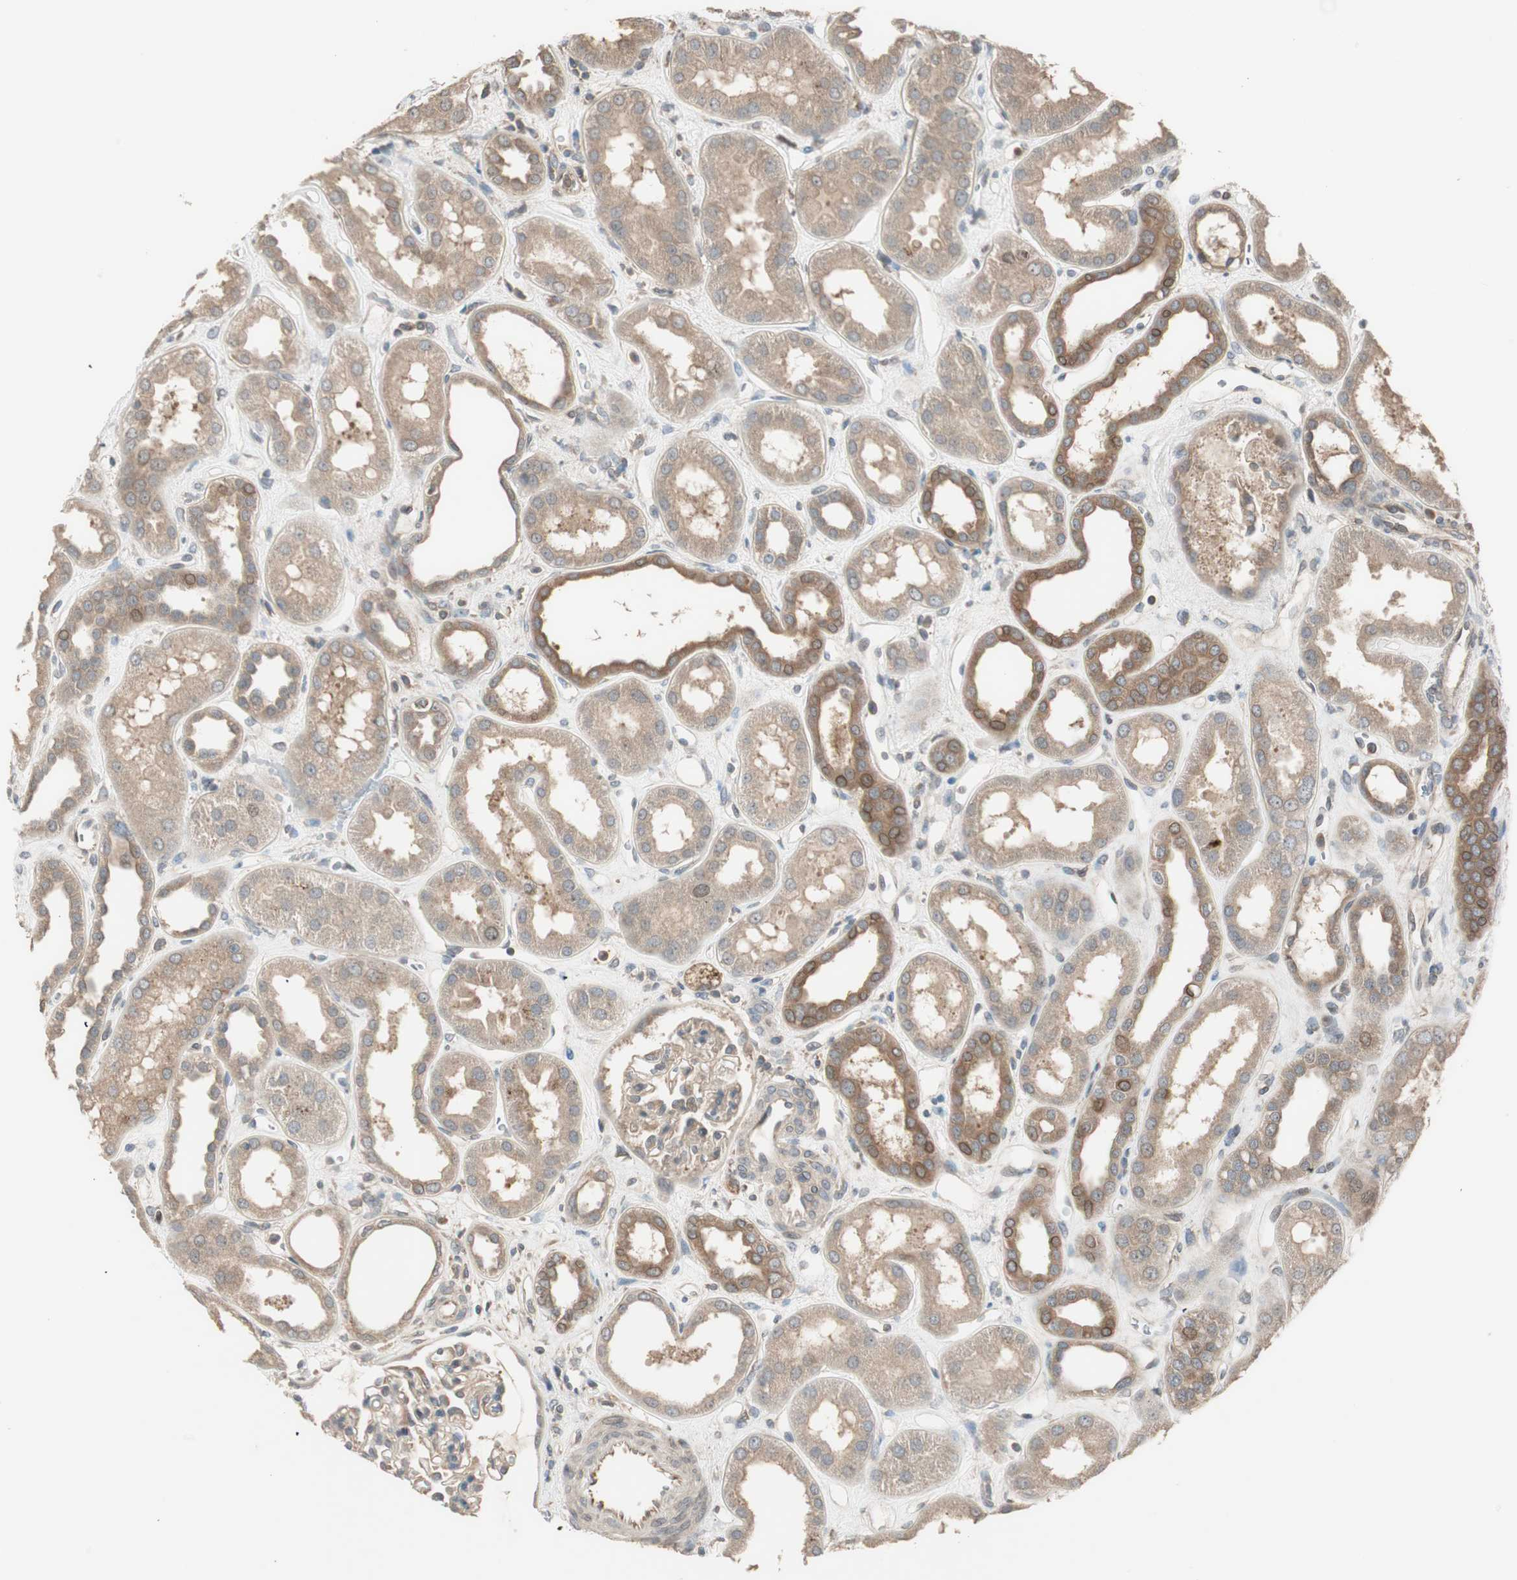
{"staining": {"intensity": "weak", "quantity": ">75%", "location": "cytoplasmic/membranous"}, "tissue": "kidney", "cell_type": "Cells in glomeruli", "image_type": "normal", "snomed": [{"axis": "morphology", "description": "Normal tissue, NOS"}, {"axis": "topography", "description": "Kidney"}], "caption": "Brown immunohistochemical staining in benign kidney reveals weak cytoplasmic/membranous staining in about >75% of cells in glomeruli.", "gene": "ATP6AP2", "patient": {"sex": "male", "age": 59}}